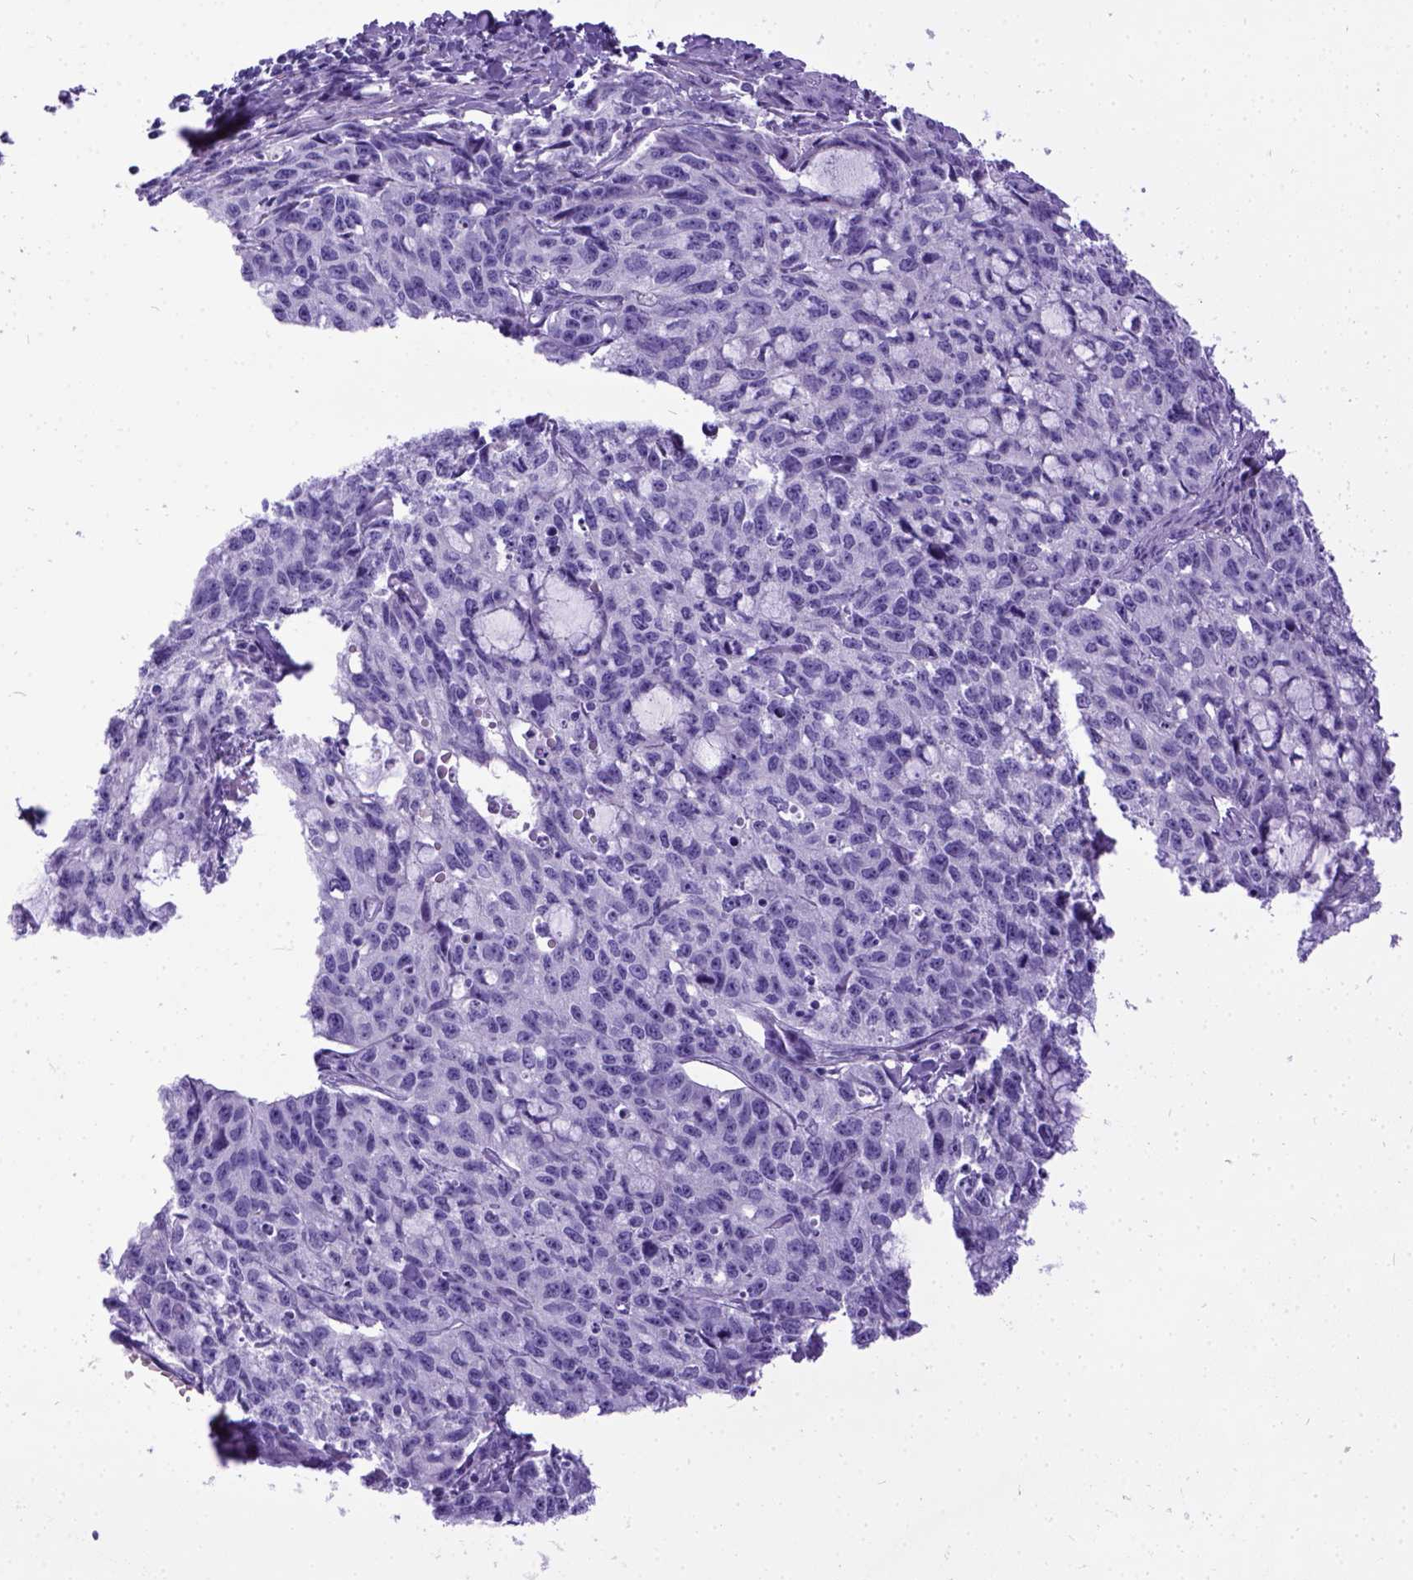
{"staining": {"intensity": "negative", "quantity": "none", "location": "none"}, "tissue": "cervical cancer", "cell_type": "Tumor cells", "image_type": "cancer", "snomed": [{"axis": "morphology", "description": "Squamous cell carcinoma, NOS"}, {"axis": "topography", "description": "Cervix"}], "caption": "Immunohistochemistry of squamous cell carcinoma (cervical) exhibits no positivity in tumor cells.", "gene": "IGF2", "patient": {"sex": "female", "age": 28}}